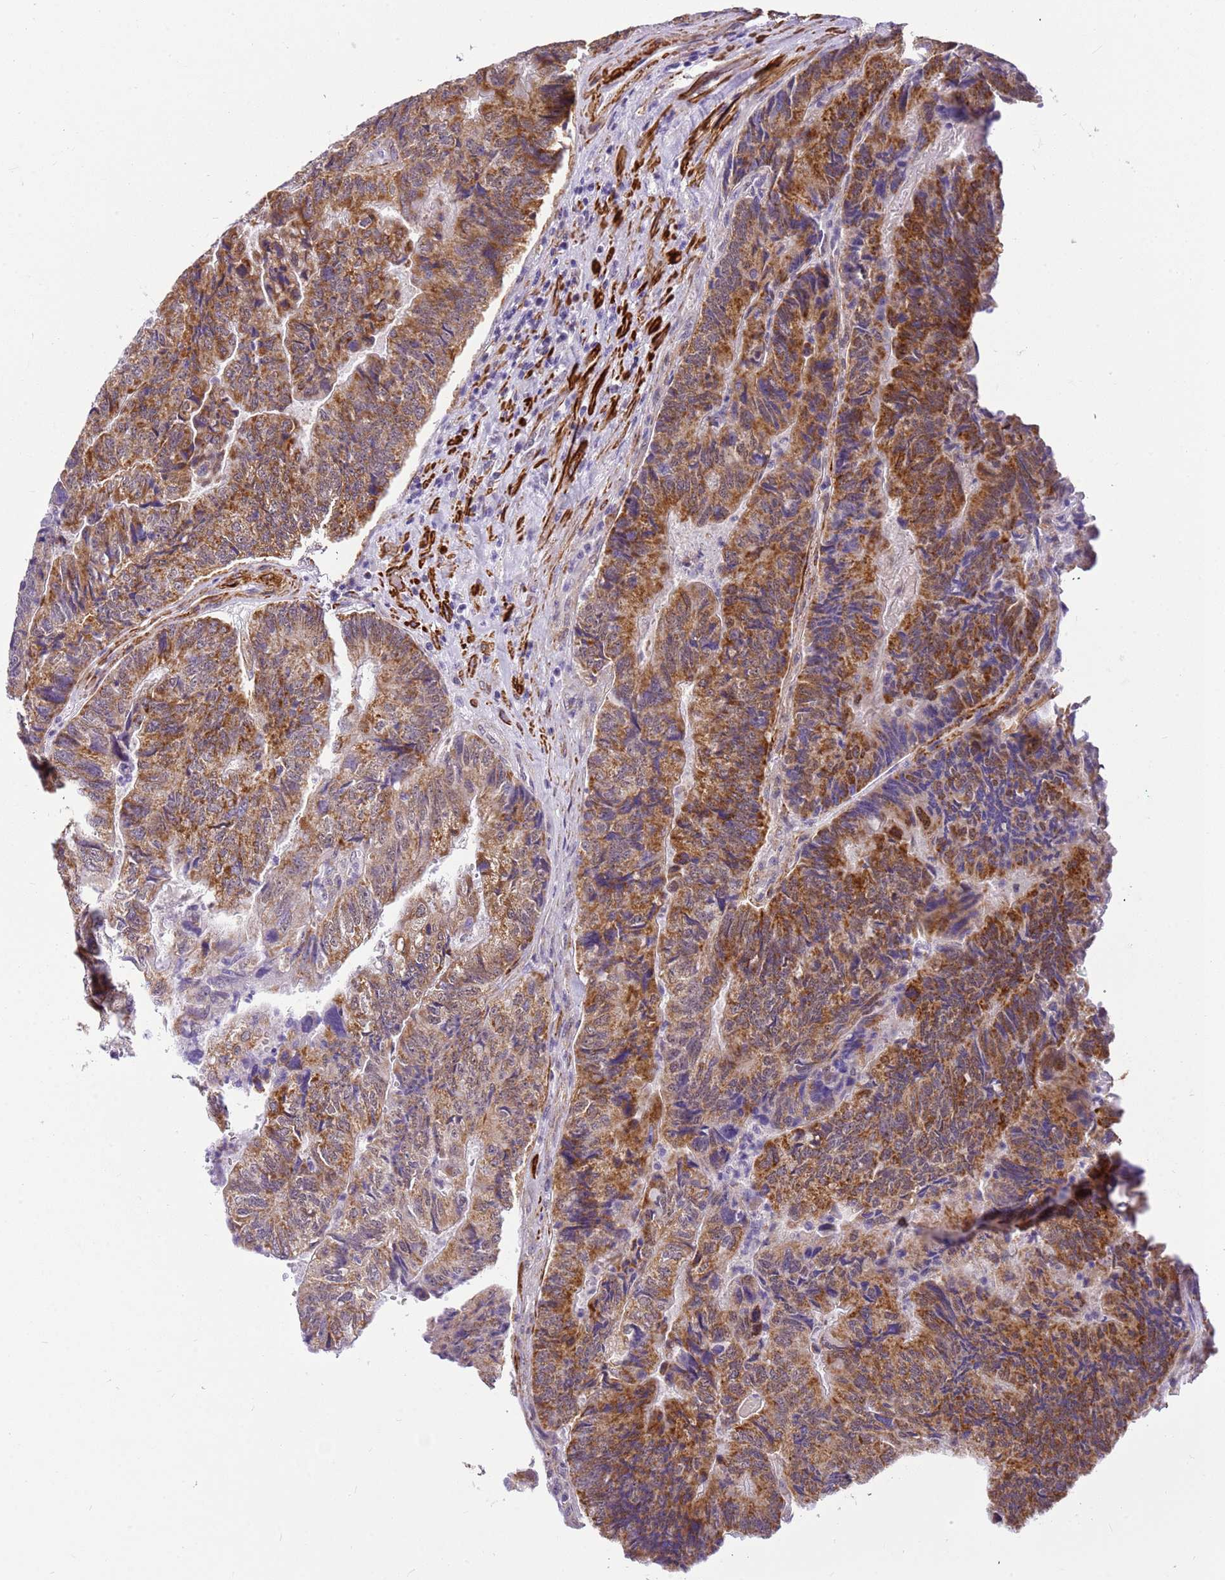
{"staining": {"intensity": "moderate", "quantity": "25%-75%", "location": "cytoplasmic/membranous"}, "tissue": "colorectal cancer", "cell_type": "Tumor cells", "image_type": "cancer", "snomed": [{"axis": "morphology", "description": "Adenocarcinoma, NOS"}, {"axis": "topography", "description": "Colon"}], "caption": "IHC micrograph of neoplastic tissue: human colorectal cancer (adenocarcinoma) stained using immunohistochemistry (IHC) shows medium levels of moderate protein expression localized specifically in the cytoplasmic/membranous of tumor cells, appearing as a cytoplasmic/membranous brown color.", "gene": "SMIM4", "patient": {"sex": "female", "age": 67}}